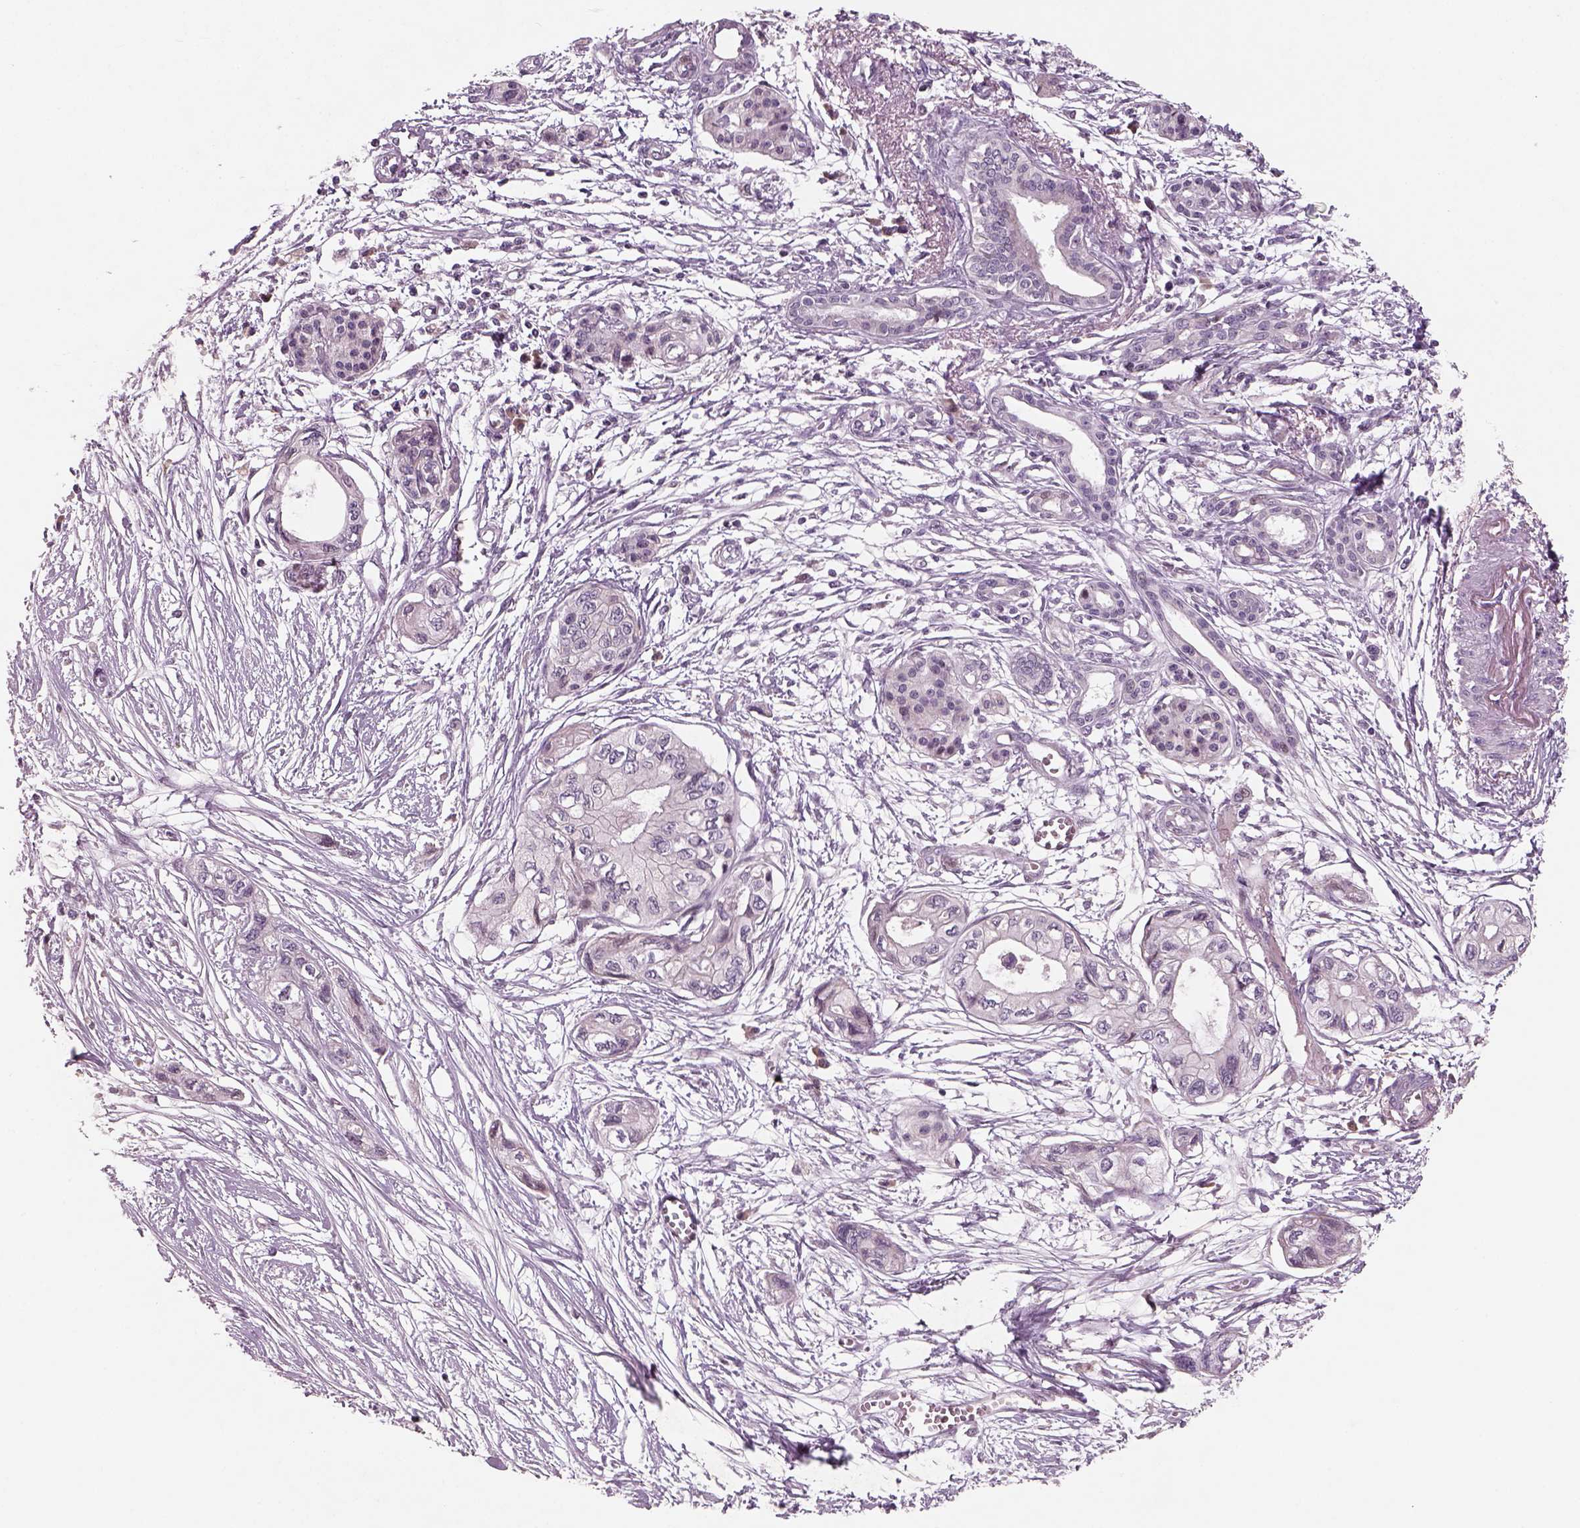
{"staining": {"intensity": "negative", "quantity": "none", "location": "none"}, "tissue": "pancreatic cancer", "cell_type": "Tumor cells", "image_type": "cancer", "snomed": [{"axis": "morphology", "description": "Adenocarcinoma, NOS"}, {"axis": "topography", "description": "Pancreas"}], "caption": "This is an immunohistochemistry (IHC) micrograph of pancreatic cancer (adenocarcinoma). There is no positivity in tumor cells.", "gene": "PENK", "patient": {"sex": "female", "age": 76}}